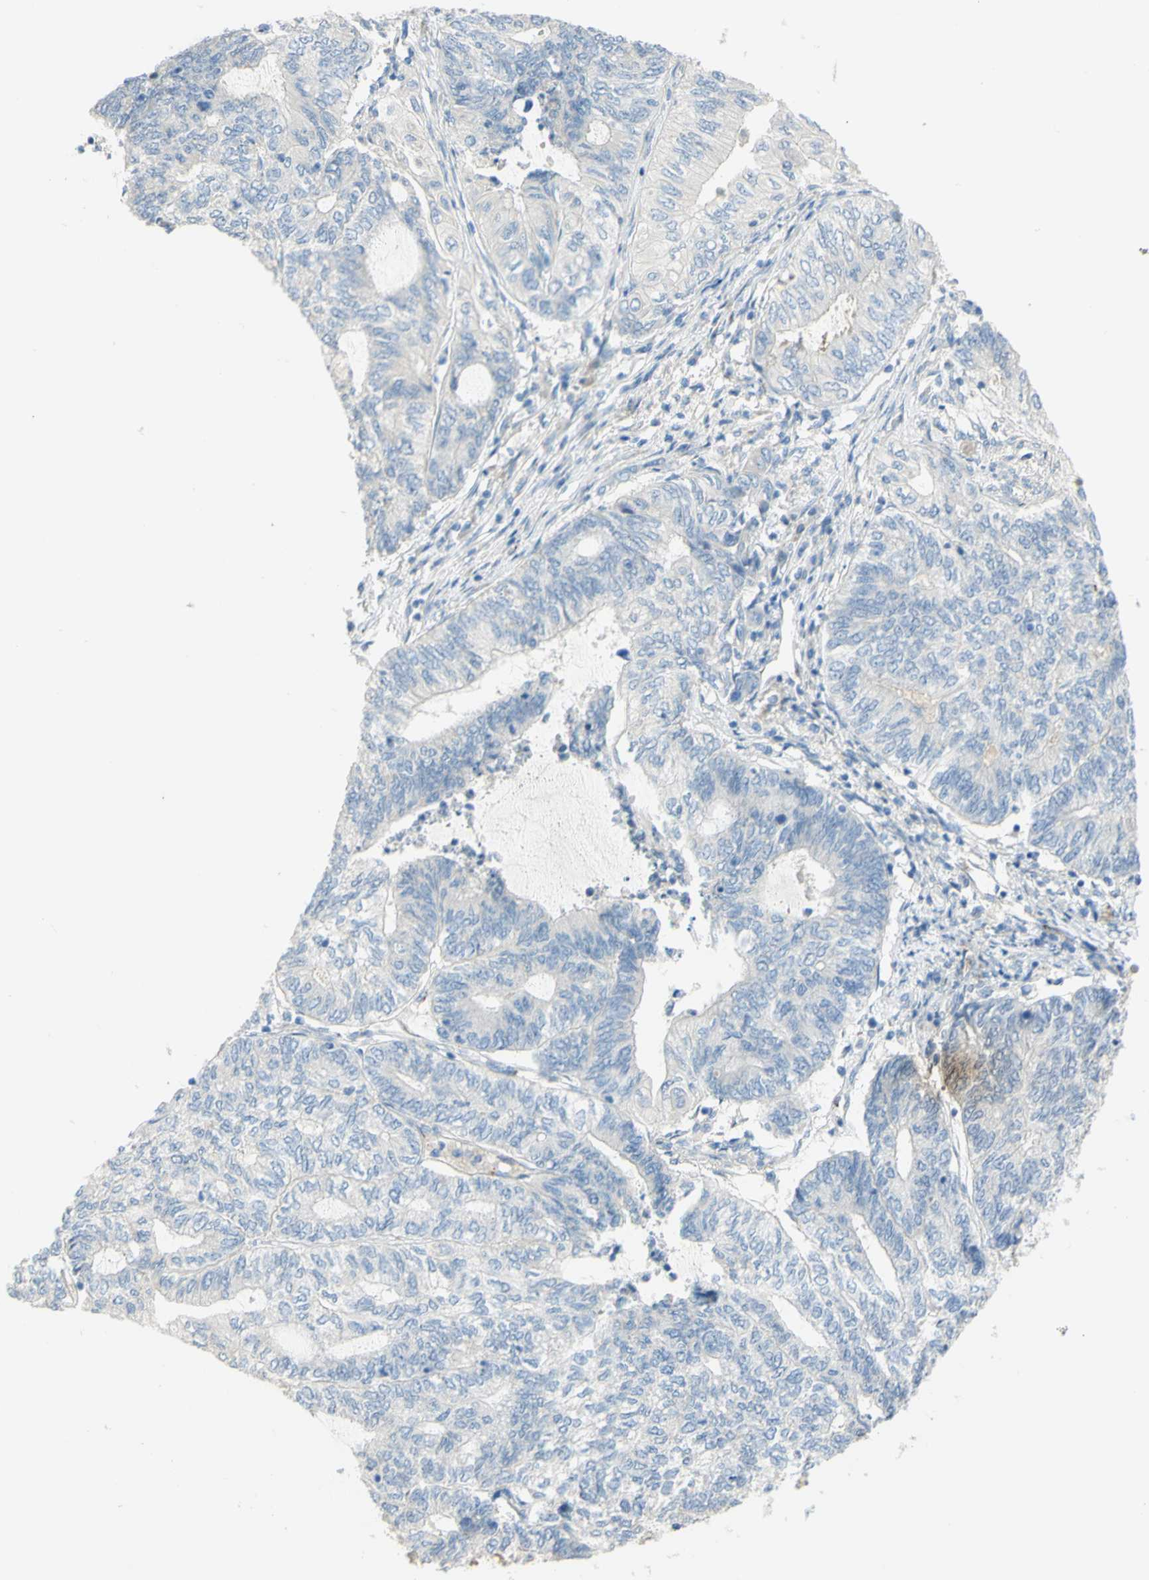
{"staining": {"intensity": "negative", "quantity": "none", "location": "none"}, "tissue": "endometrial cancer", "cell_type": "Tumor cells", "image_type": "cancer", "snomed": [{"axis": "morphology", "description": "Adenocarcinoma, NOS"}, {"axis": "topography", "description": "Uterus"}, {"axis": "topography", "description": "Endometrium"}], "caption": "High power microscopy histopathology image of an immunohistochemistry micrograph of endometrial cancer, revealing no significant expression in tumor cells. (Brightfield microscopy of DAB immunohistochemistry at high magnification).", "gene": "GAN", "patient": {"sex": "female", "age": 70}}